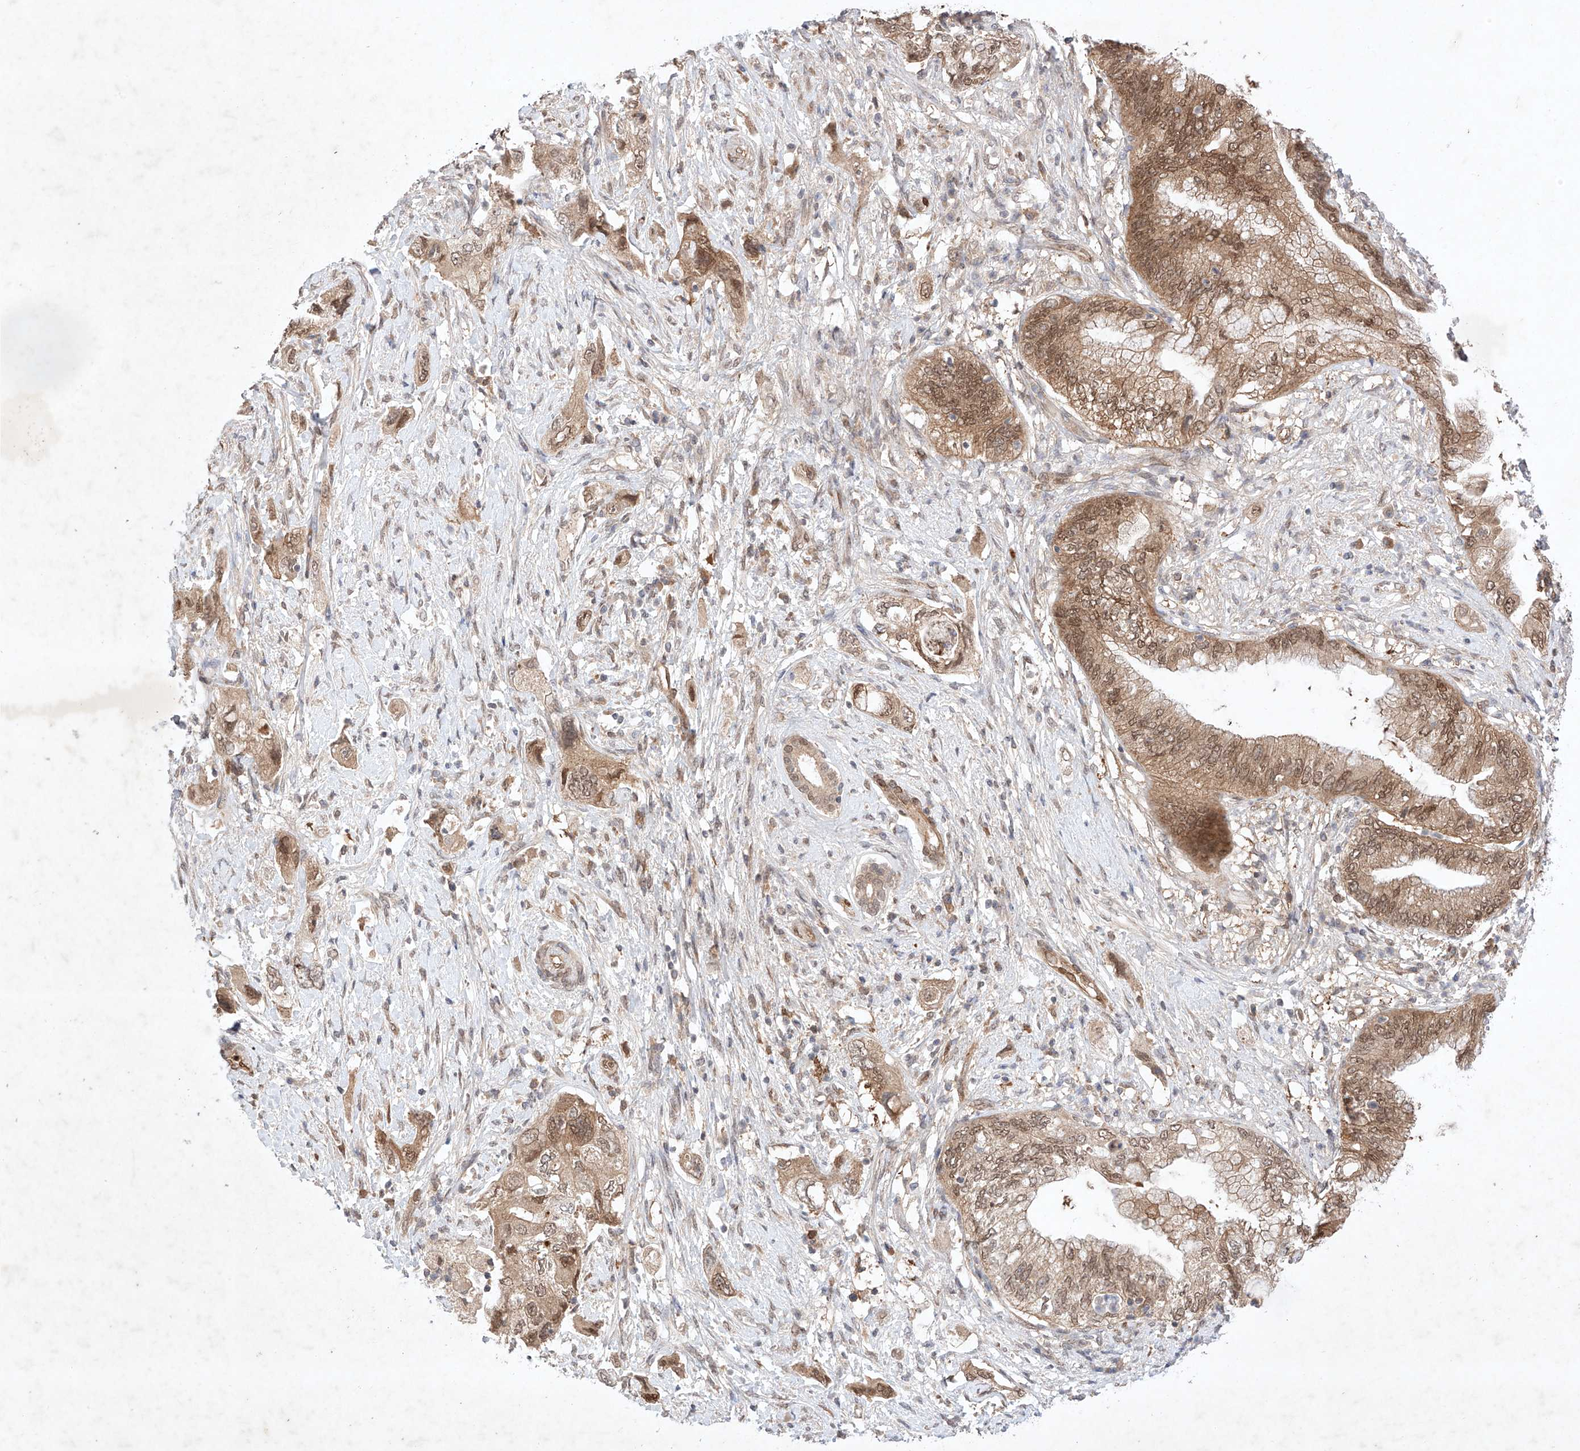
{"staining": {"intensity": "moderate", "quantity": ">75%", "location": "cytoplasmic/membranous,nuclear"}, "tissue": "pancreatic cancer", "cell_type": "Tumor cells", "image_type": "cancer", "snomed": [{"axis": "morphology", "description": "Adenocarcinoma, NOS"}, {"axis": "topography", "description": "Pancreas"}], "caption": "Brown immunohistochemical staining in pancreatic adenocarcinoma demonstrates moderate cytoplasmic/membranous and nuclear expression in approximately >75% of tumor cells.", "gene": "ZNF124", "patient": {"sex": "female", "age": 73}}